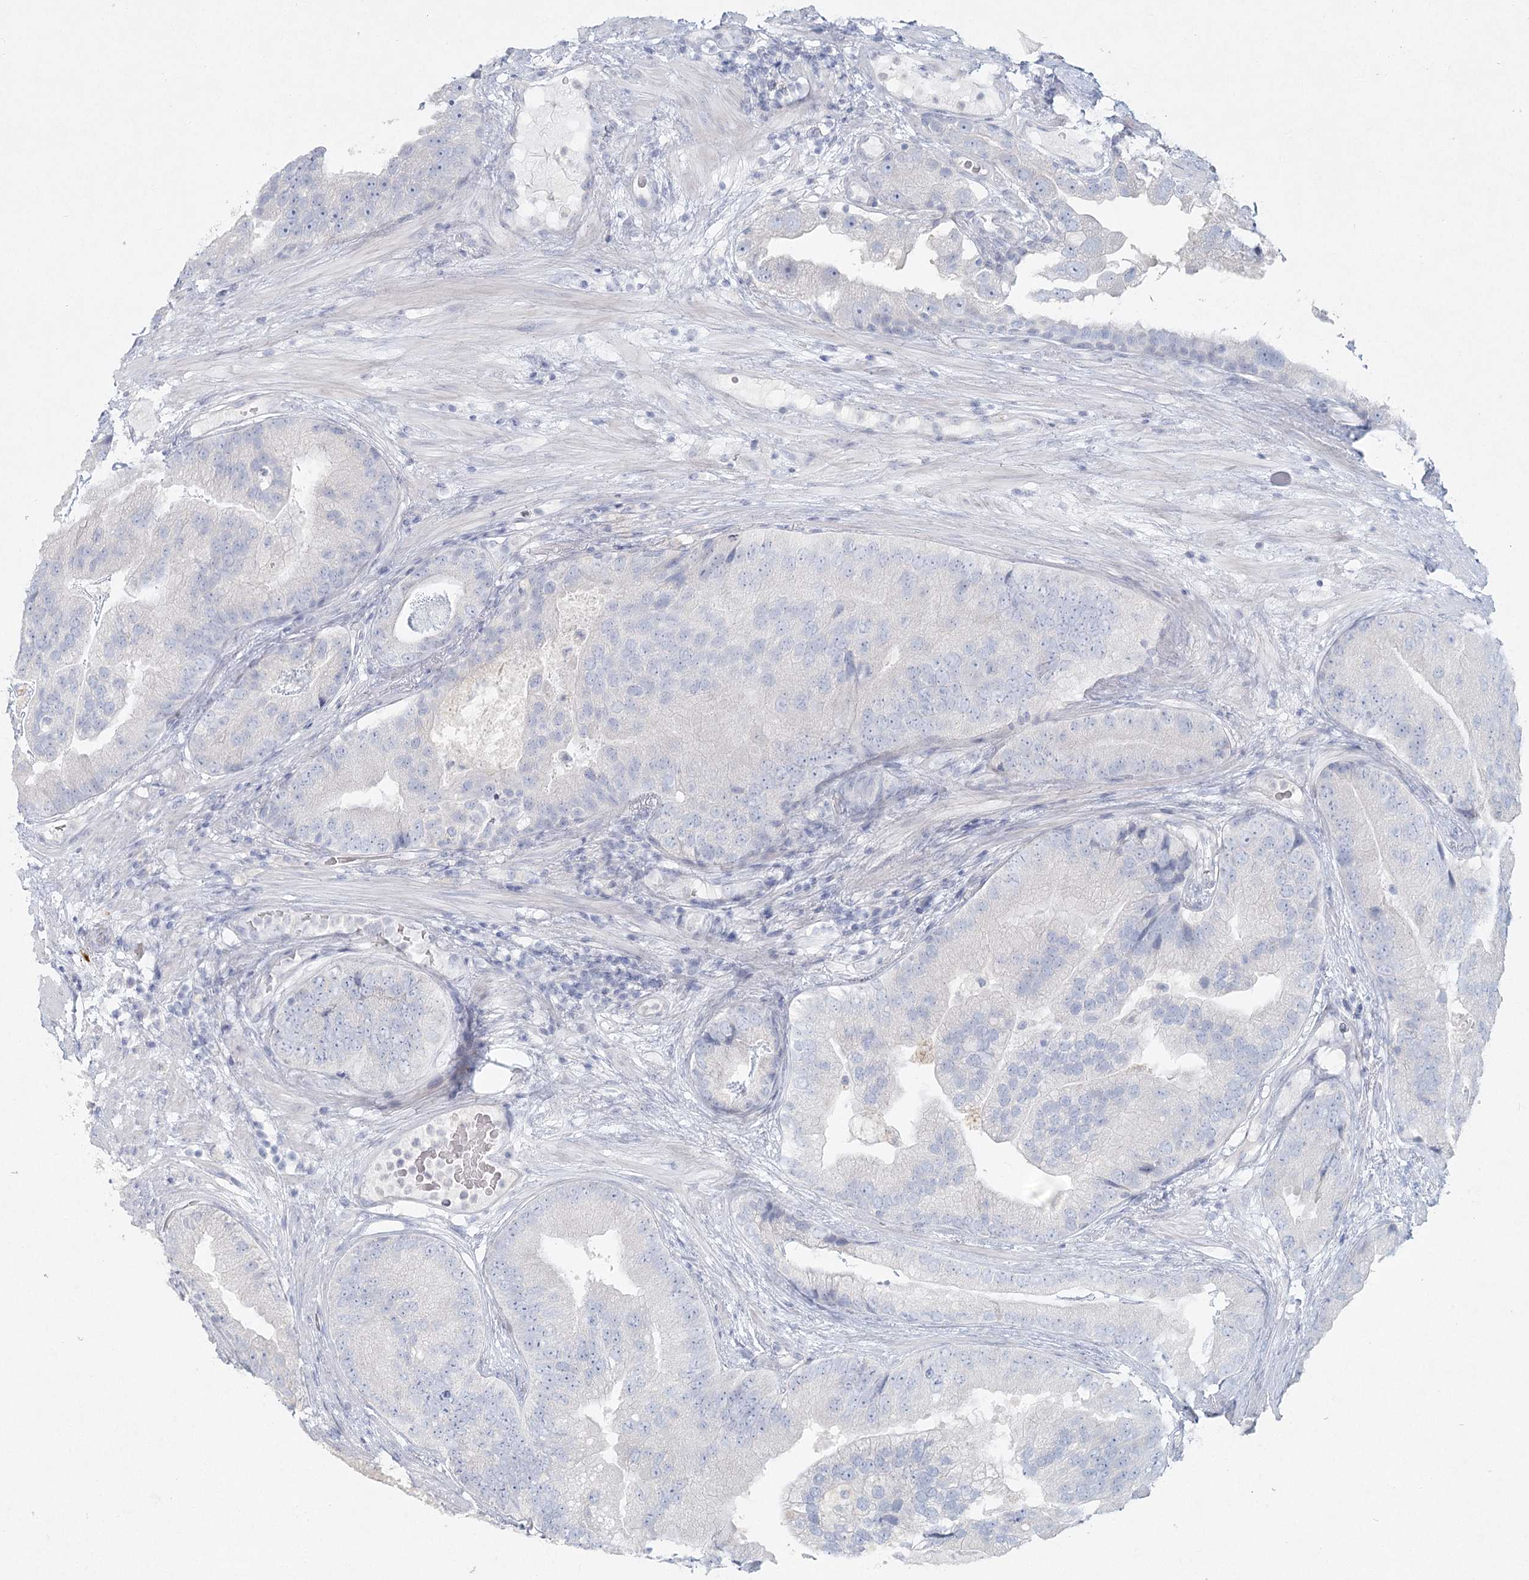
{"staining": {"intensity": "negative", "quantity": "none", "location": "none"}, "tissue": "prostate cancer", "cell_type": "Tumor cells", "image_type": "cancer", "snomed": [{"axis": "morphology", "description": "Adenocarcinoma, High grade"}, {"axis": "topography", "description": "Prostate"}], "caption": "A high-resolution image shows IHC staining of prostate cancer (adenocarcinoma (high-grade)), which shows no significant positivity in tumor cells. (Immunohistochemistry, brightfield microscopy, high magnification).", "gene": "LRP2BP", "patient": {"sex": "male", "age": 70}}